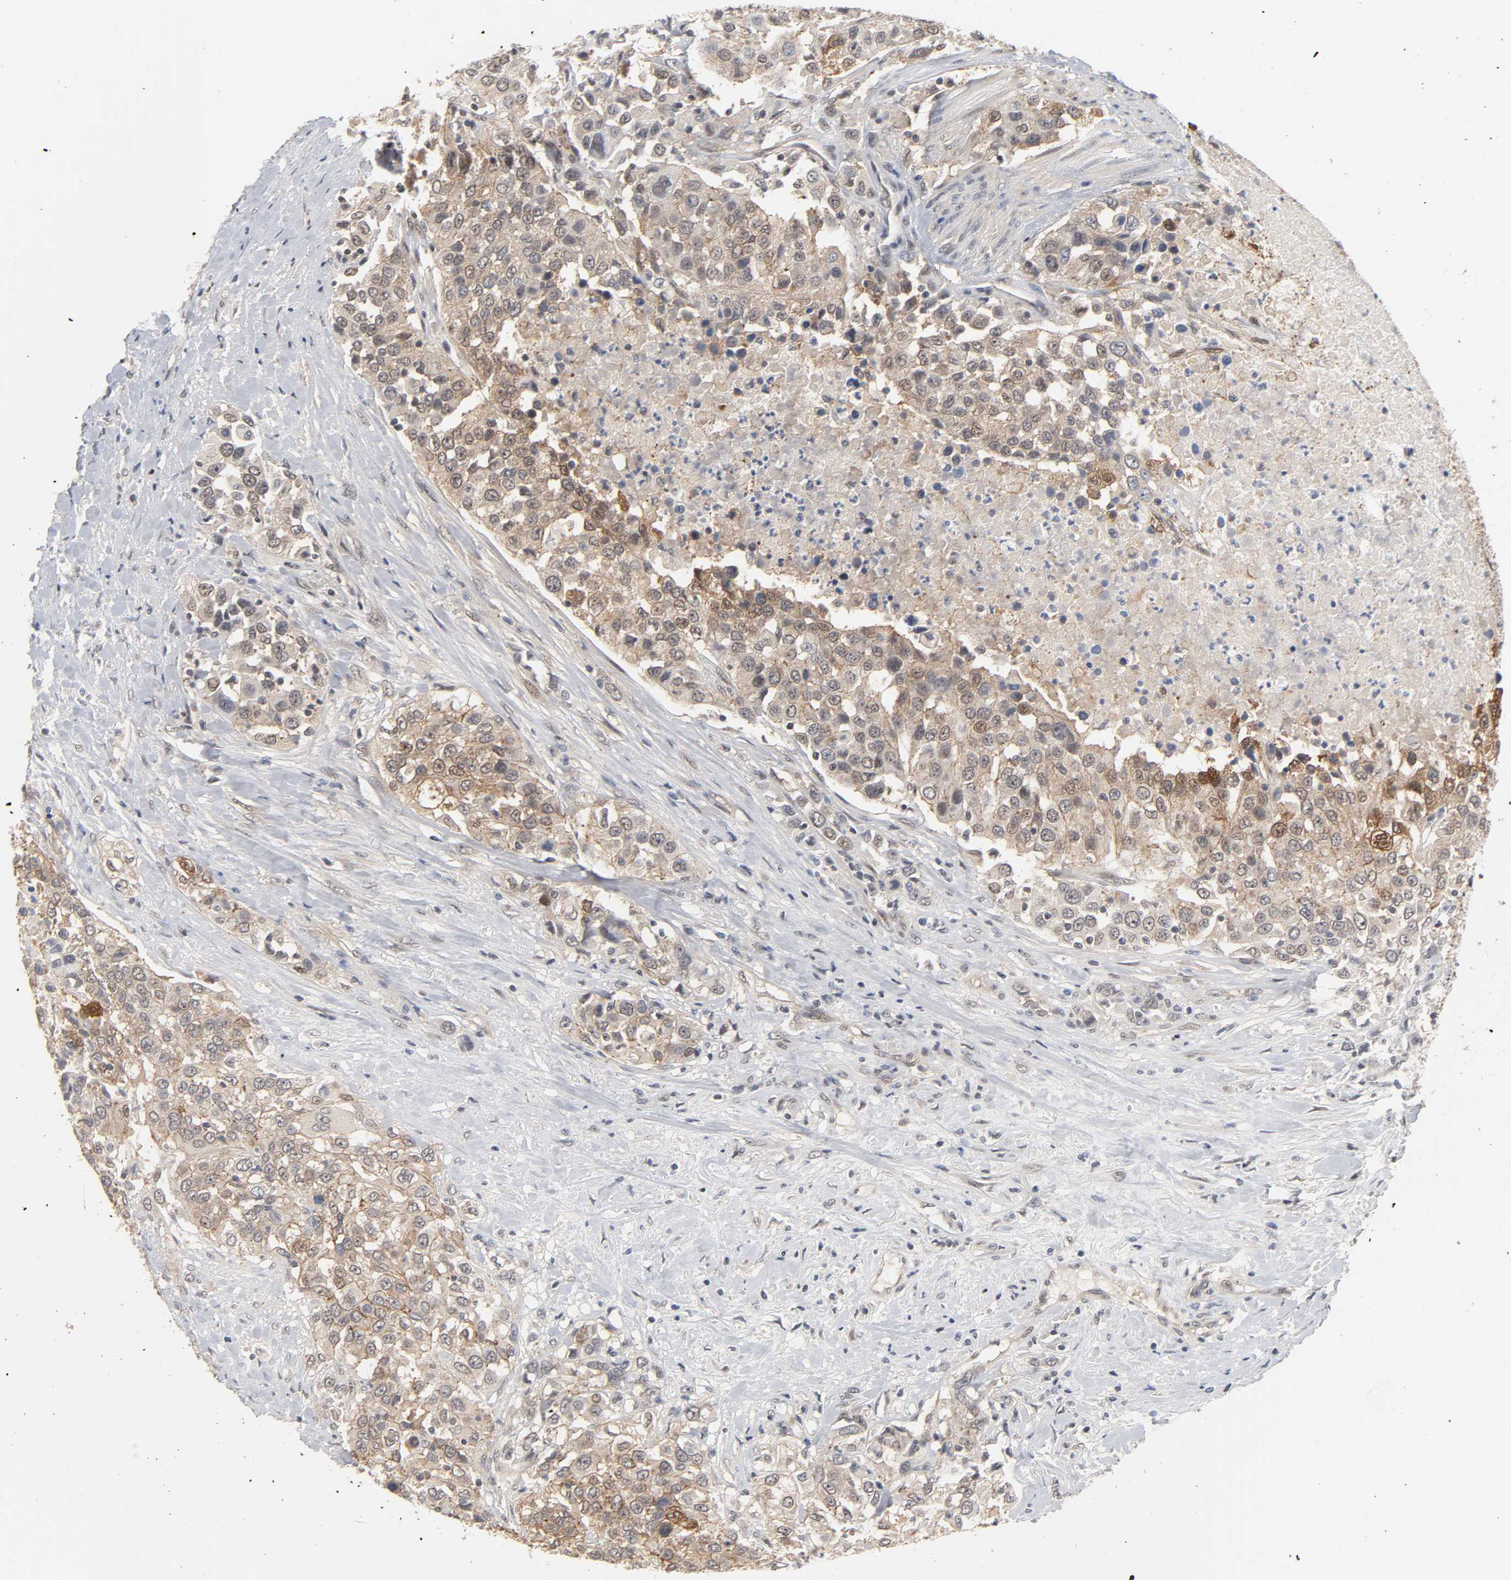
{"staining": {"intensity": "moderate", "quantity": ">75%", "location": "cytoplasmic/membranous"}, "tissue": "urothelial cancer", "cell_type": "Tumor cells", "image_type": "cancer", "snomed": [{"axis": "morphology", "description": "Urothelial carcinoma, High grade"}, {"axis": "topography", "description": "Urinary bladder"}], "caption": "High-grade urothelial carcinoma tissue displays moderate cytoplasmic/membranous expression in about >75% of tumor cells, visualized by immunohistochemistry.", "gene": "HTR1E", "patient": {"sex": "female", "age": 80}}